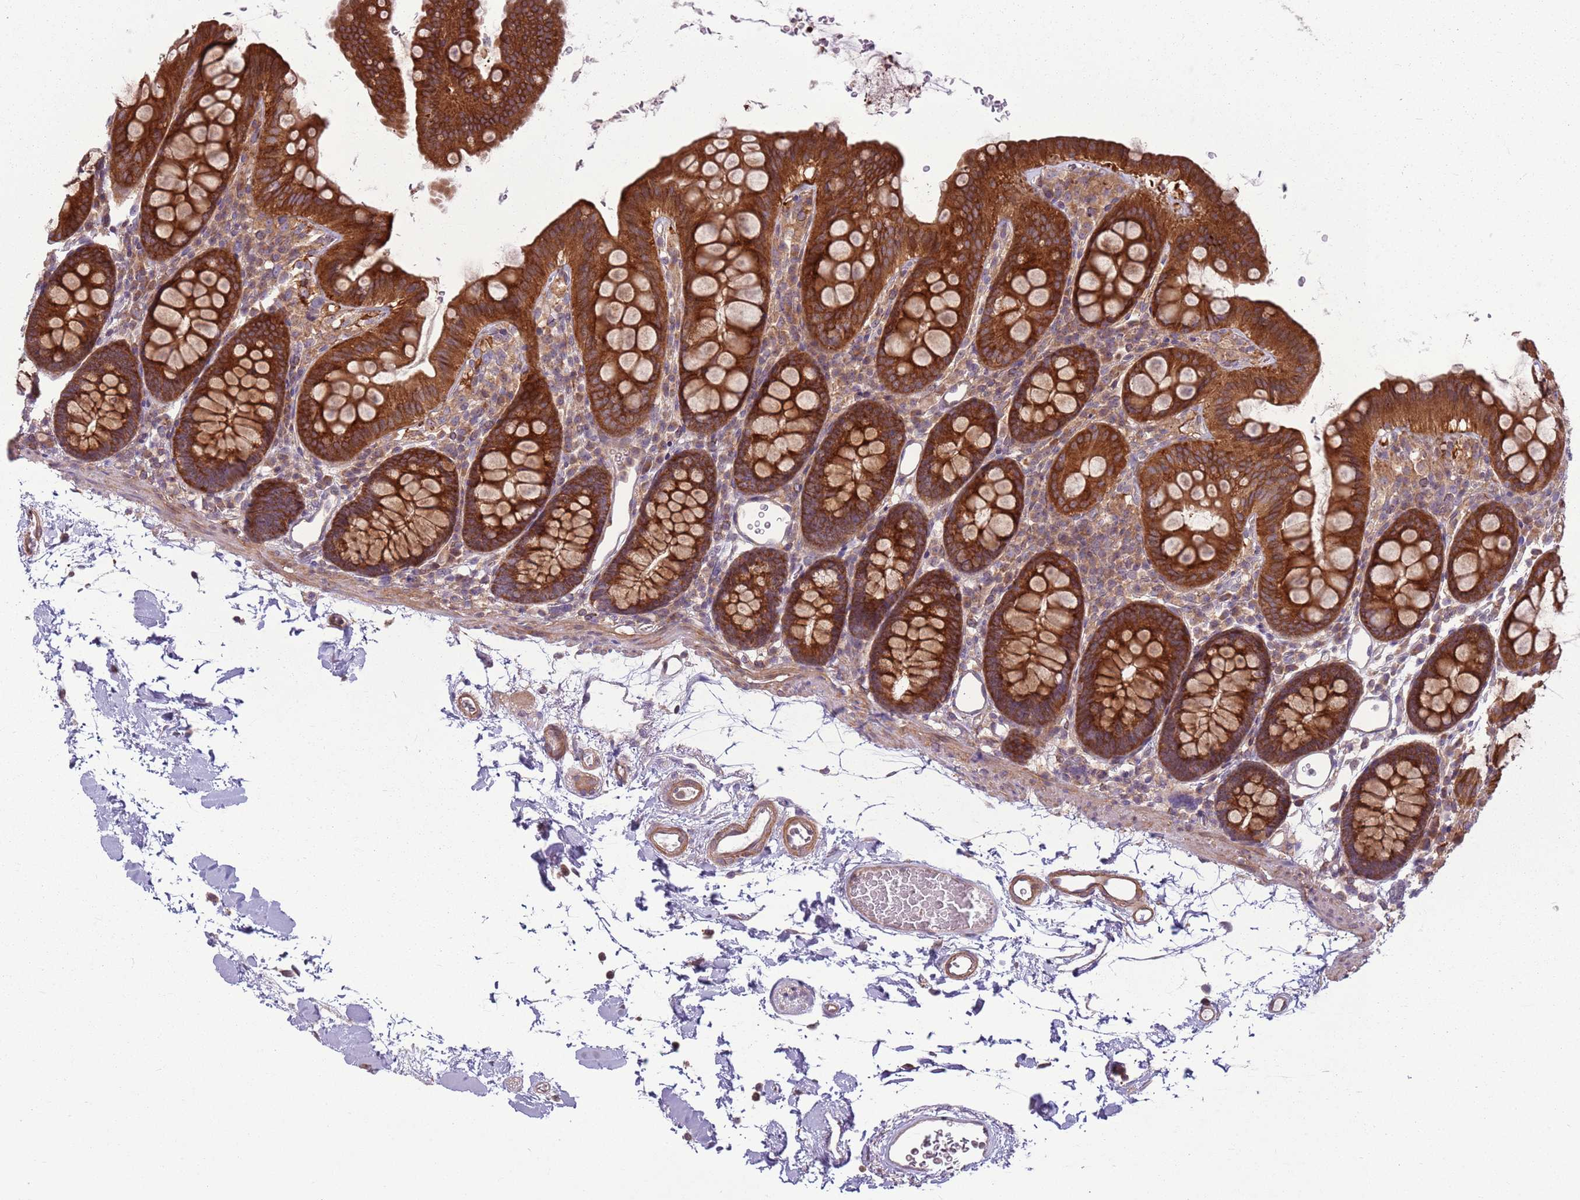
{"staining": {"intensity": "moderate", "quantity": ">75%", "location": "cytoplasmic/membranous"}, "tissue": "colon", "cell_type": "Endothelial cells", "image_type": "normal", "snomed": [{"axis": "morphology", "description": "Normal tissue, NOS"}, {"axis": "topography", "description": "Colon"}], "caption": "Moderate cytoplasmic/membranous protein expression is present in about >75% of endothelial cells in colon.", "gene": "RPL21", "patient": {"sex": "male", "age": 75}}